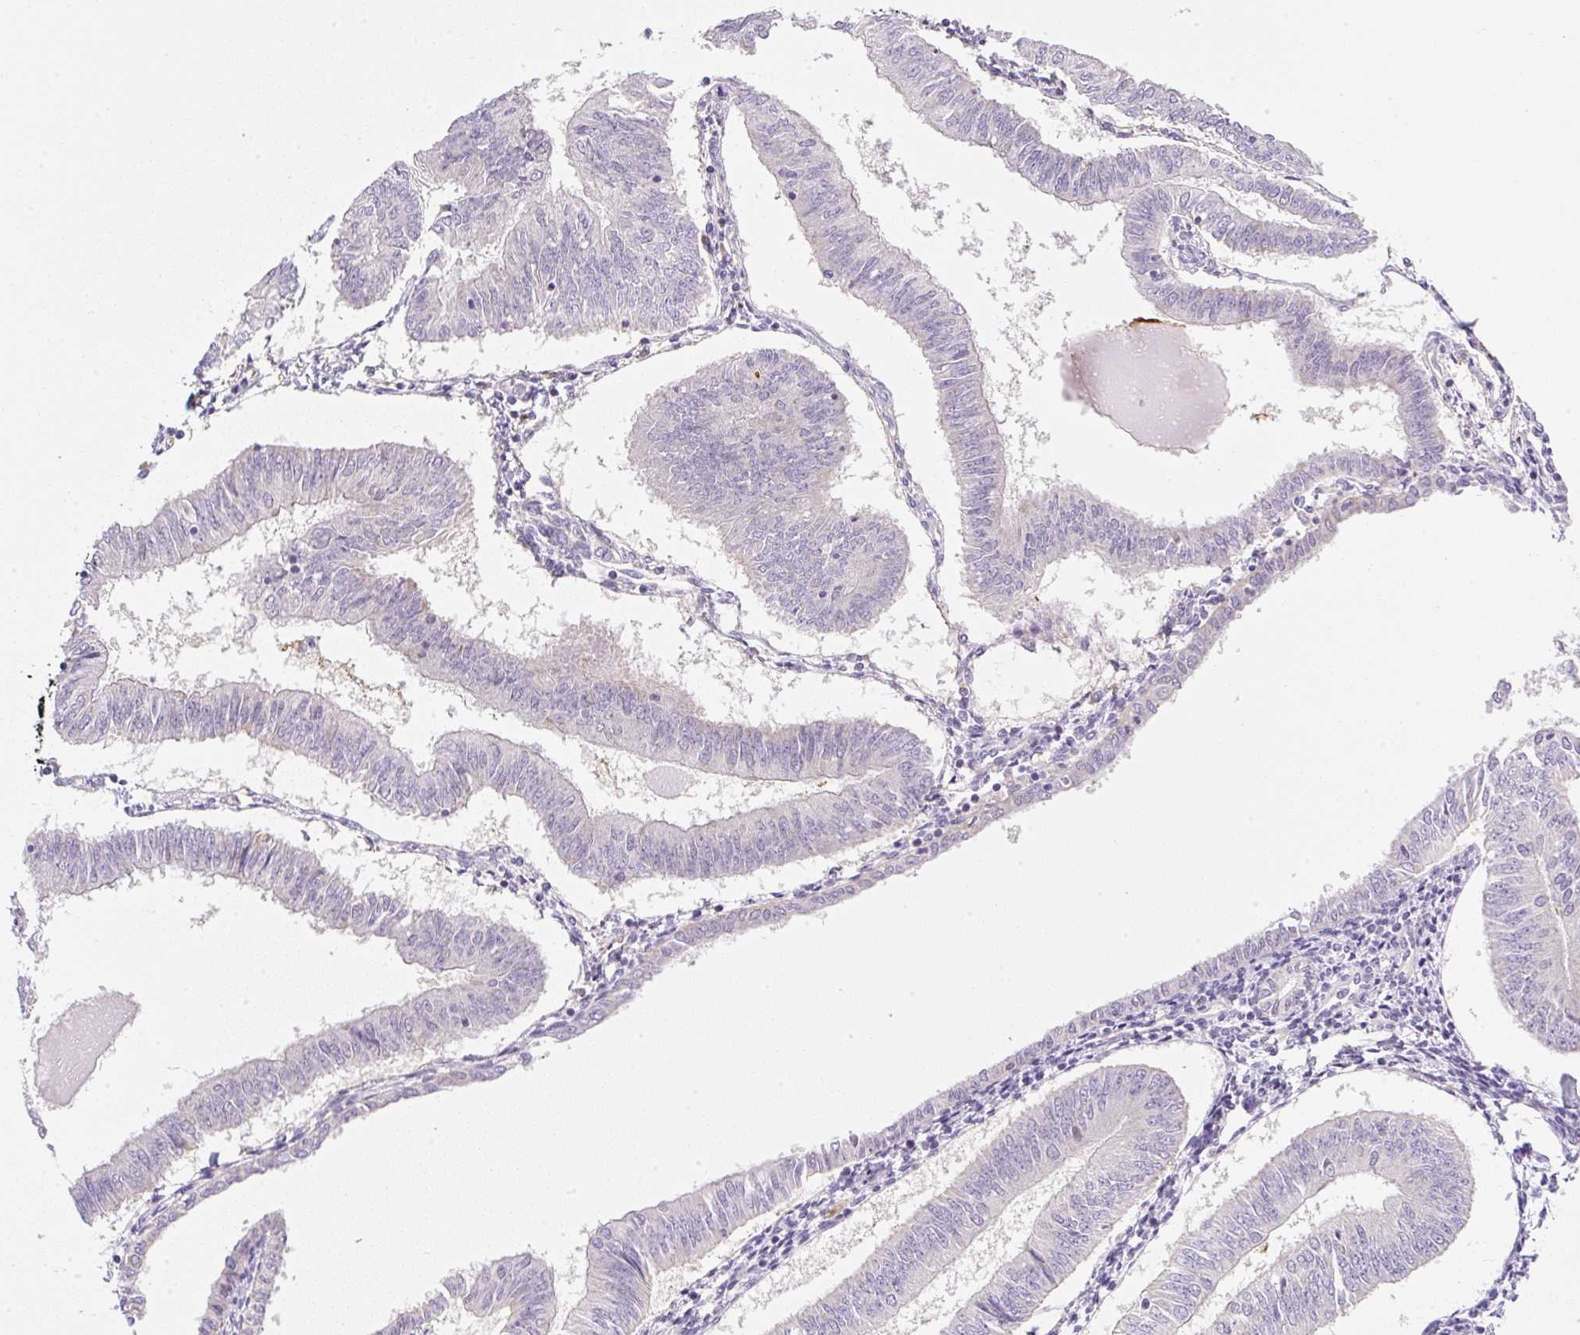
{"staining": {"intensity": "negative", "quantity": "none", "location": "none"}, "tissue": "endometrial cancer", "cell_type": "Tumor cells", "image_type": "cancer", "snomed": [{"axis": "morphology", "description": "Adenocarcinoma, NOS"}, {"axis": "topography", "description": "Endometrium"}], "caption": "Tumor cells show no significant protein expression in endometrial cancer.", "gene": "OMA1", "patient": {"sex": "female", "age": 58}}